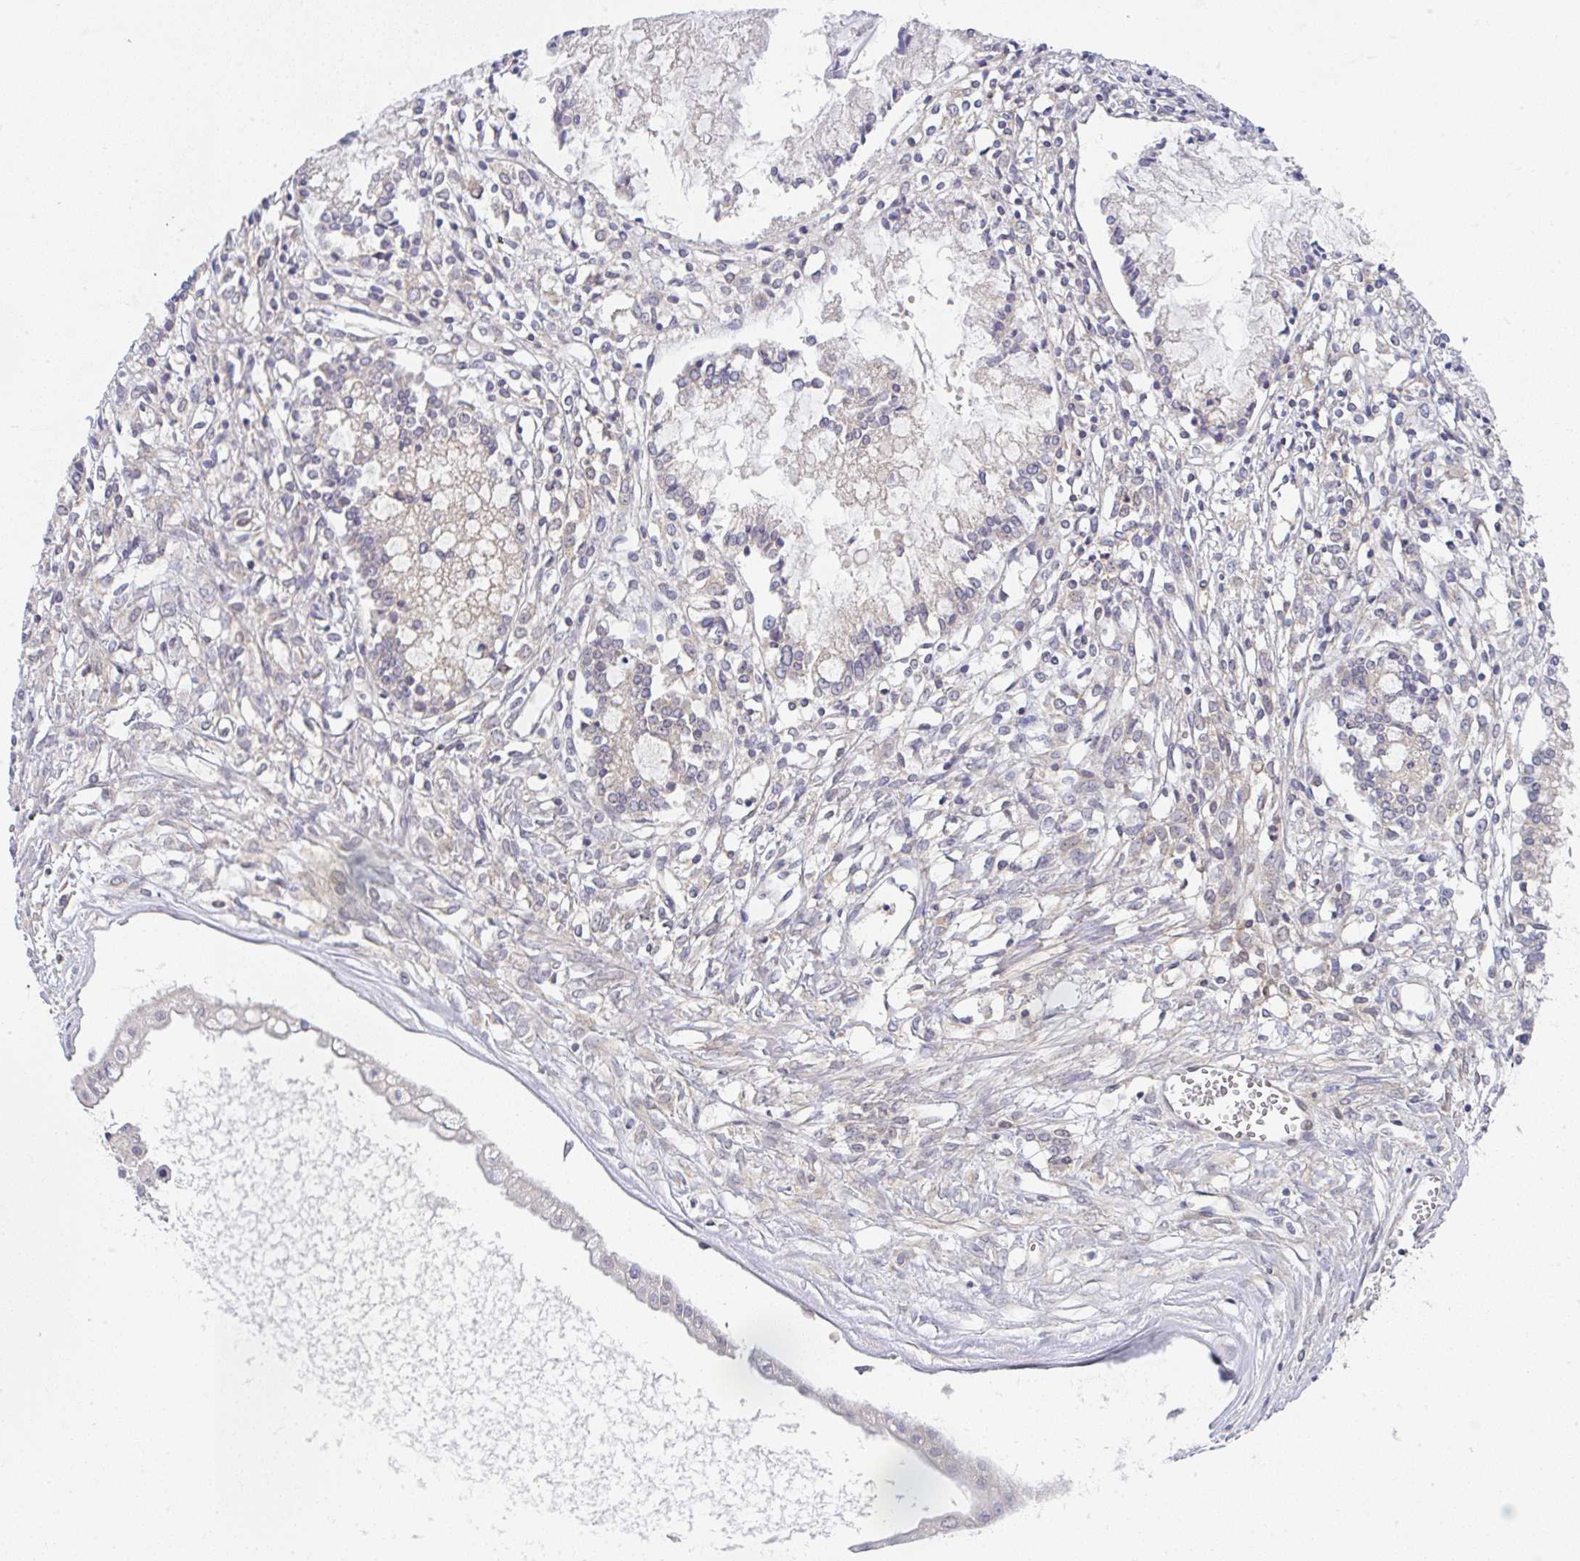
{"staining": {"intensity": "negative", "quantity": "none", "location": "none"}, "tissue": "ovarian cancer", "cell_type": "Tumor cells", "image_type": "cancer", "snomed": [{"axis": "morphology", "description": "Cystadenocarcinoma, mucinous, NOS"}, {"axis": "topography", "description": "Ovary"}], "caption": "Tumor cells are negative for protein expression in human mucinous cystadenocarcinoma (ovarian).", "gene": "DERL2", "patient": {"sex": "female", "age": 34}}